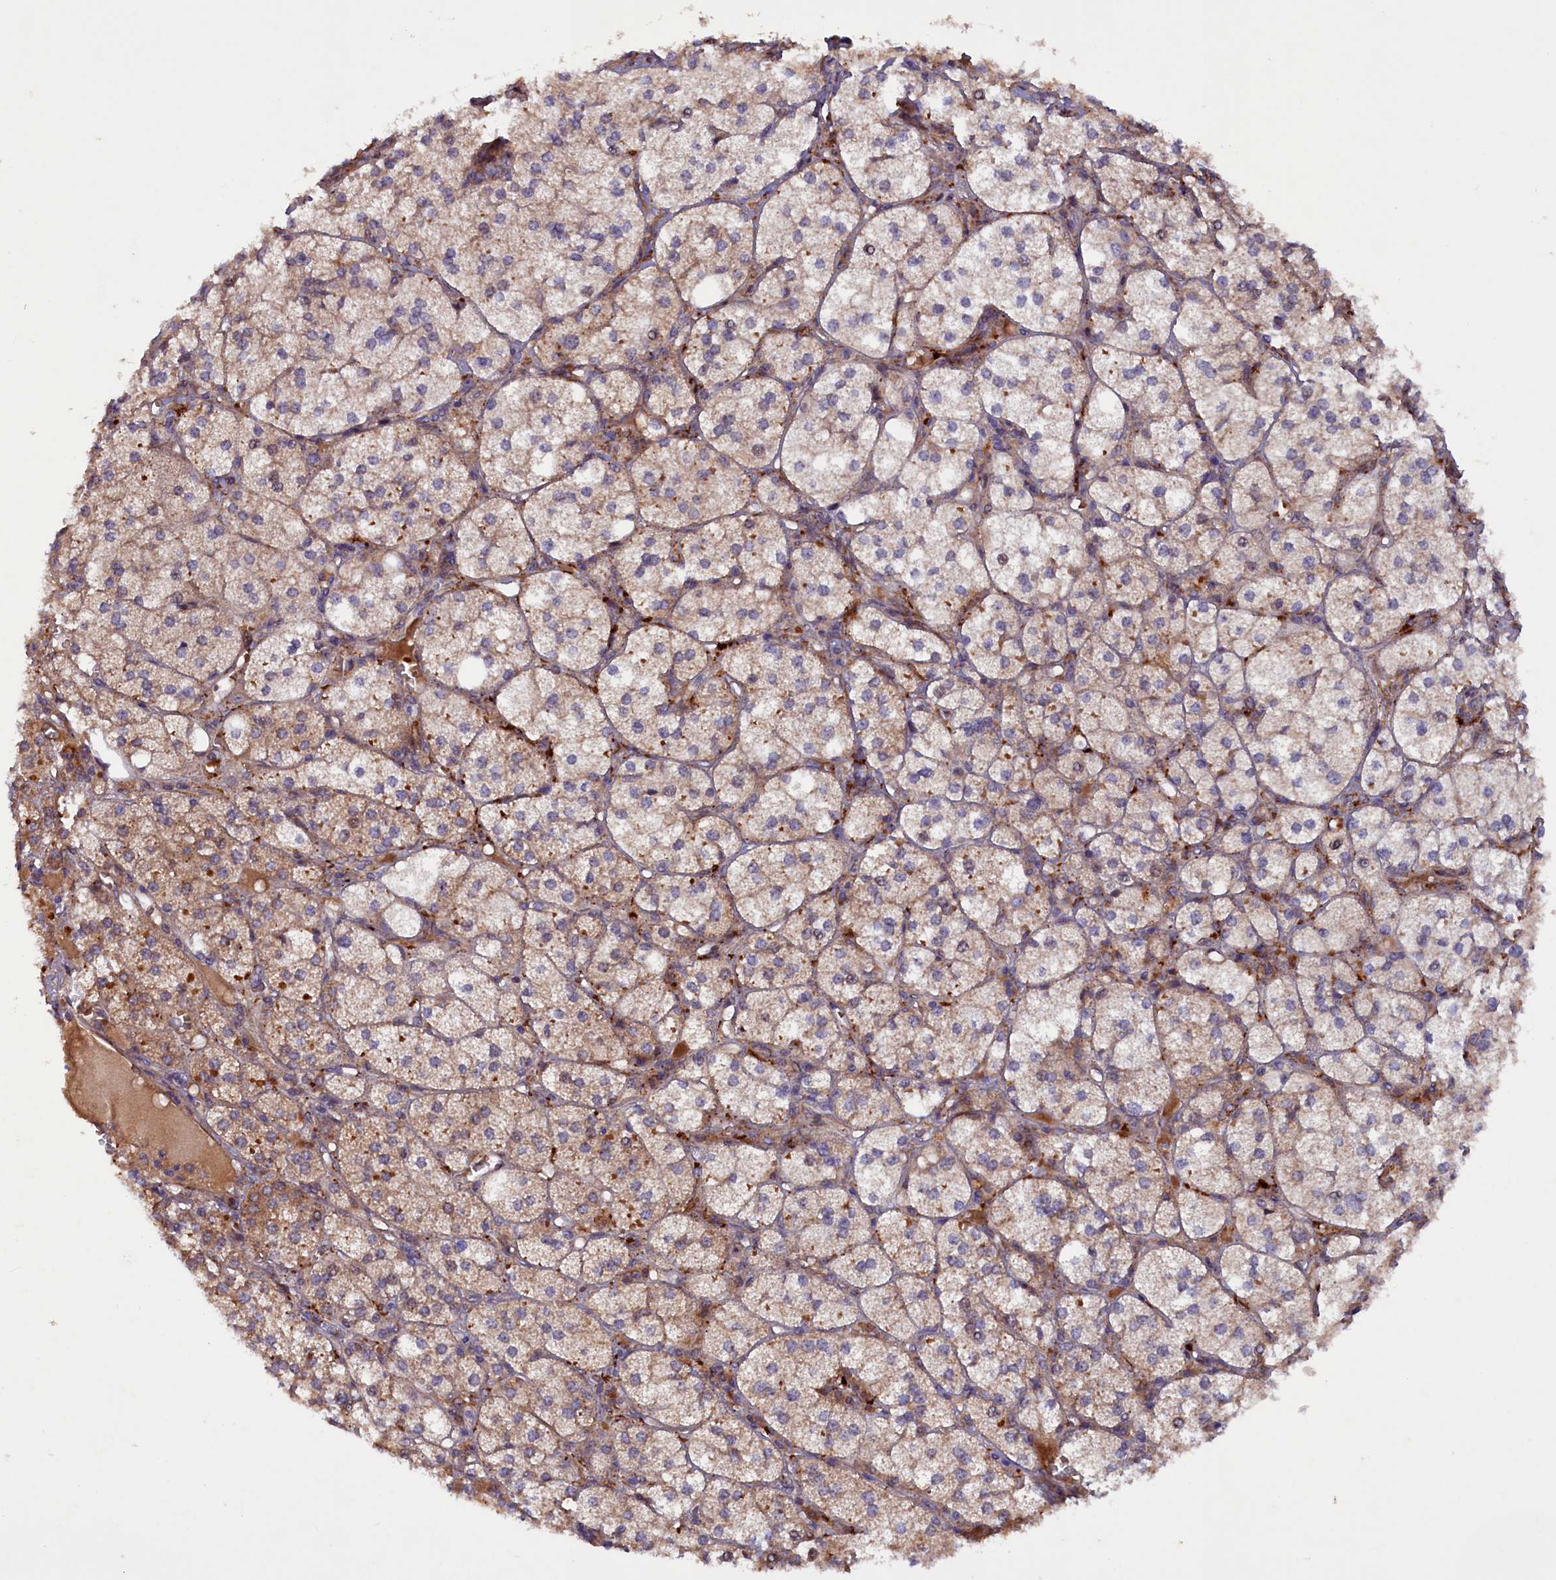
{"staining": {"intensity": "strong", "quantity": "25%-75%", "location": "cytoplasmic/membranous"}, "tissue": "adrenal gland", "cell_type": "Glandular cells", "image_type": "normal", "snomed": [{"axis": "morphology", "description": "Normal tissue, NOS"}, {"axis": "topography", "description": "Adrenal gland"}], "caption": "DAB immunohistochemical staining of normal human adrenal gland exhibits strong cytoplasmic/membranous protein staining in approximately 25%-75% of glandular cells.", "gene": "ARRDC4", "patient": {"sex": "female", "age": 61}}